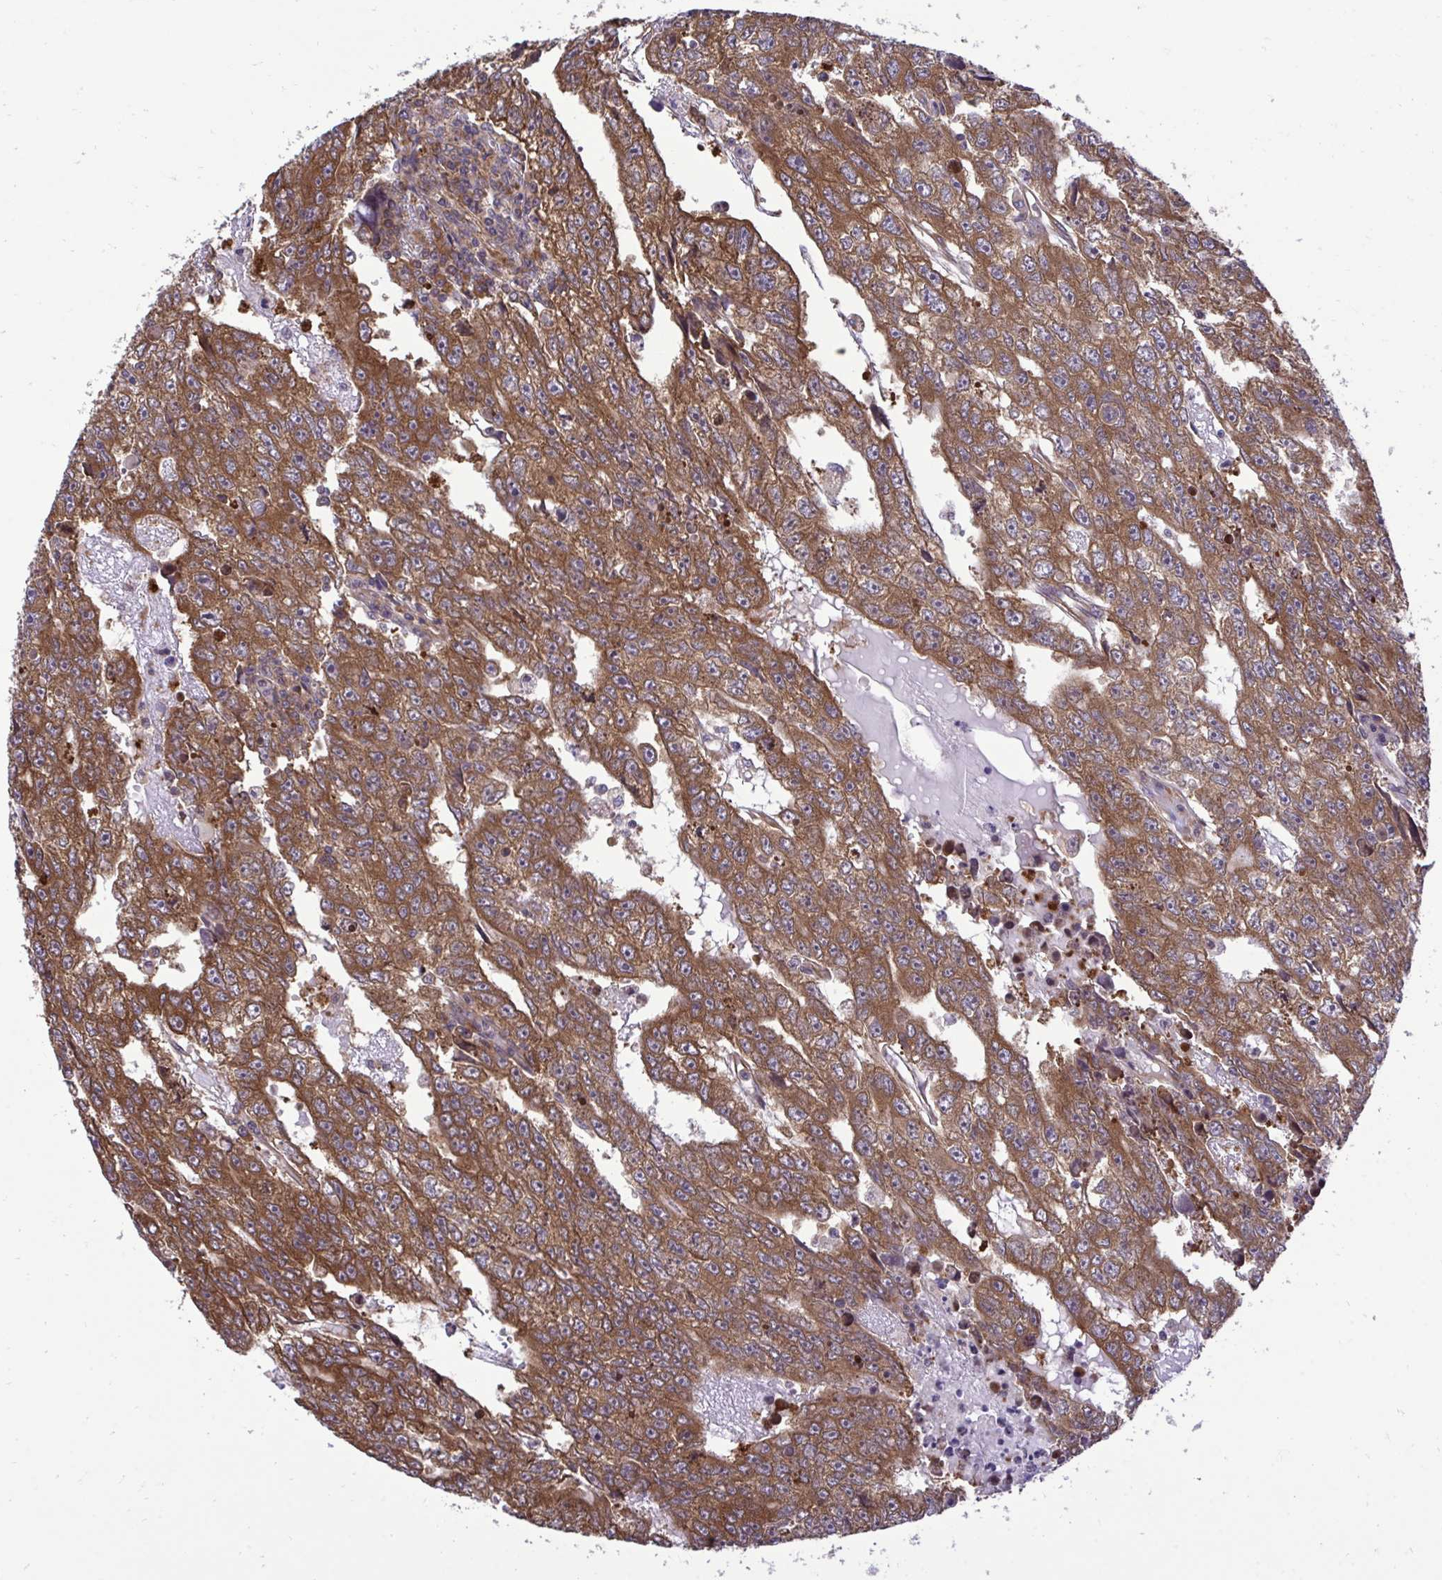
{"staining": {"intensity": "strong", "quantity": ">75%", "location": "cytoplasmic/membranous"}, "tissue": "testis cancer", "cell_type": "Tumor cells", "image_type": "cancer", "snomed": [{"axis": "morphology", "description": "Carcinoma, Embryonal, NOS"}, {"axis": "topography", "description": "Testis"}], "caption": "Embryonal carcinoma (testis) tissue shows strong cytoplasmic/membranous staining in about >75% of tumor cells, visualized by immunohistochemistry.", "gene": "RPS15", "patient": {"sex": "male", "age": 20}}